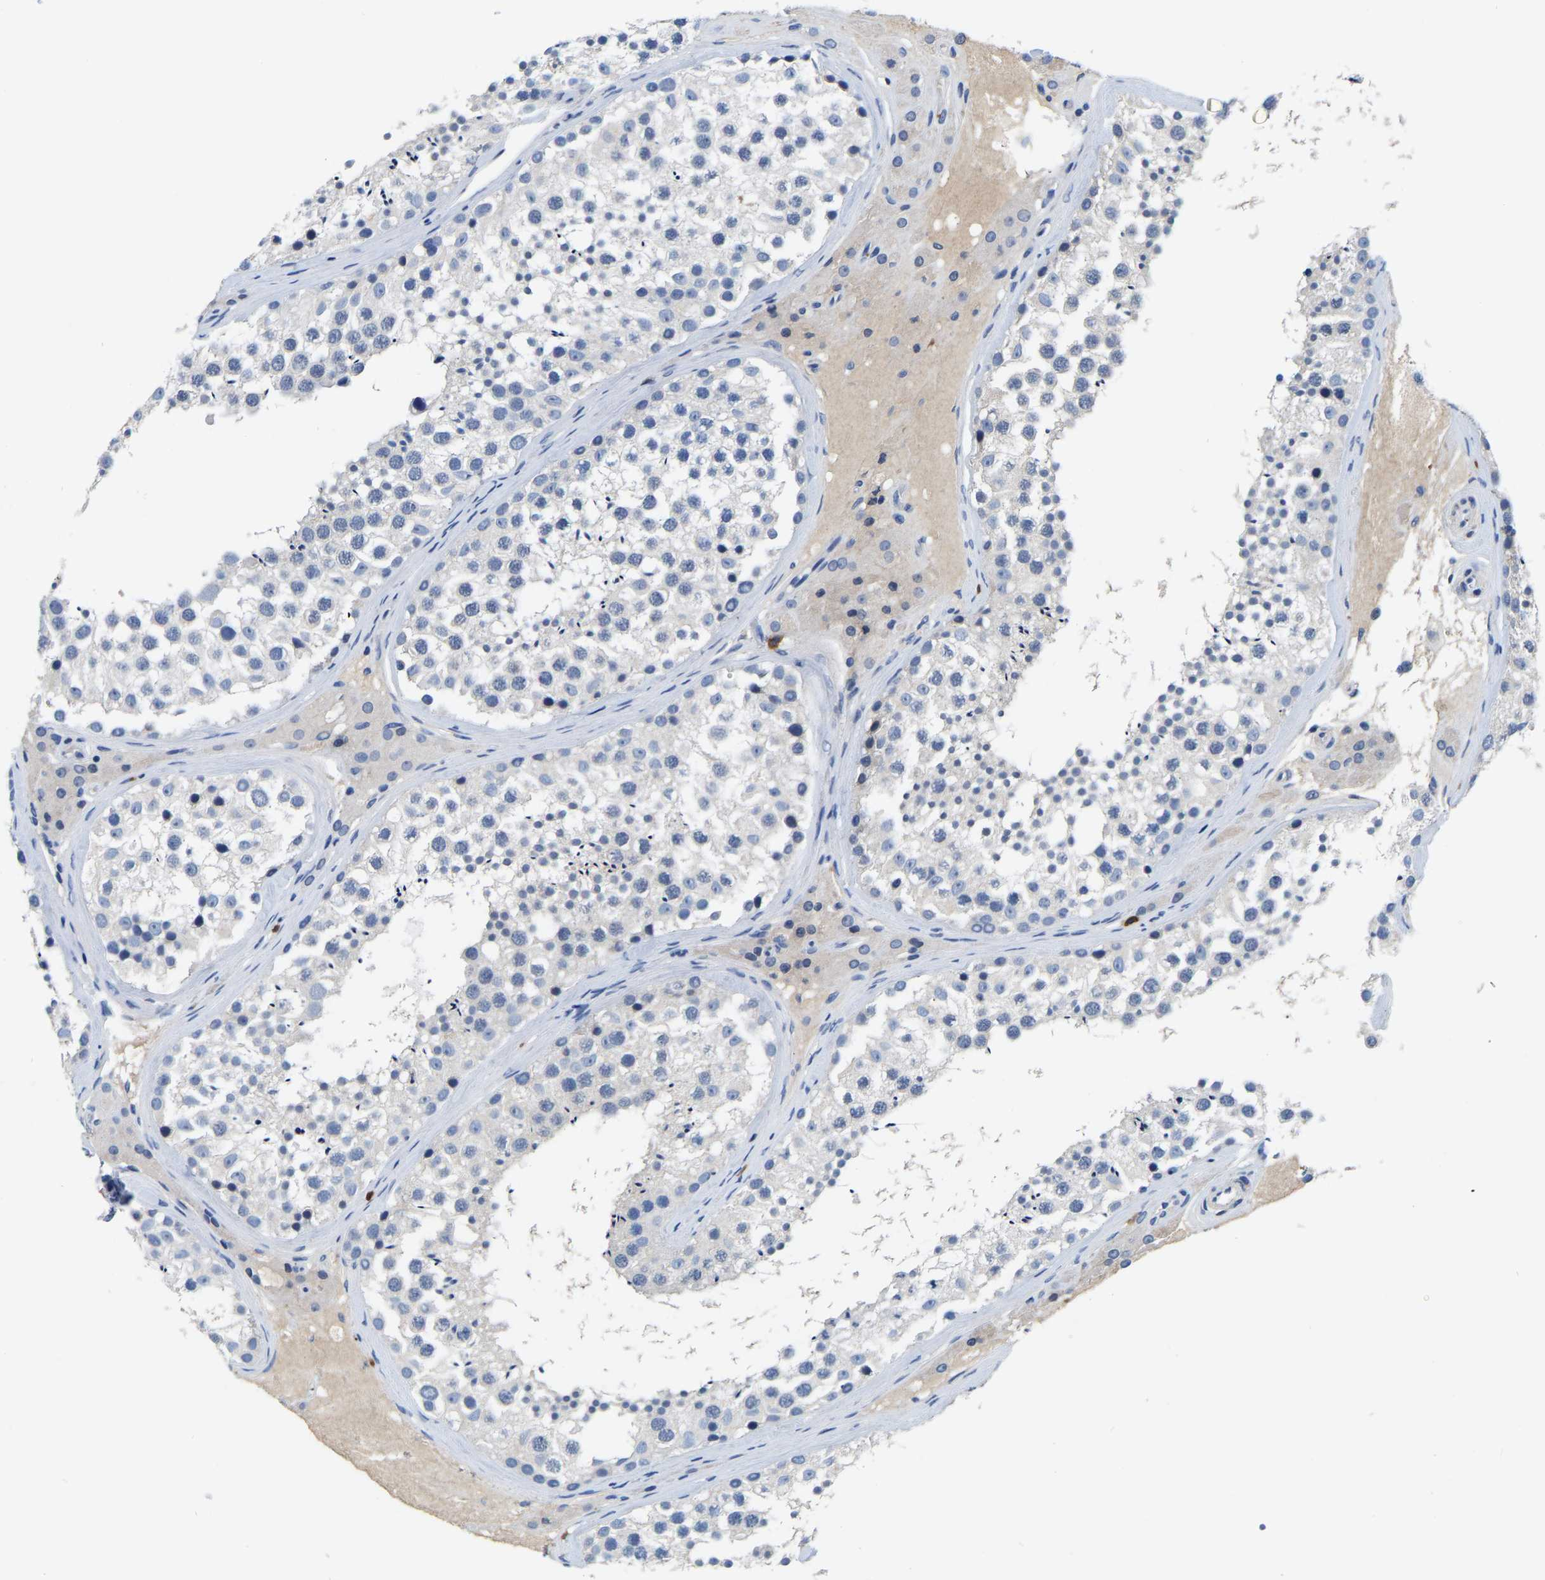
{"staining": {"intensity": "negative", "quantity": "none", "location": "none"}, "tissue": "testis", "cell_type": "Cells in seminiferous ducts", "image_type": "normal", "snomed": [{"axis": "morphology", "description": "Normal tissue, NOS"}, {"axis": "topography", "description": "Testis"}], "caption": "DAB immunohistochemical staining of benign testis exhibits no significant positivity in cells in seminiferous ducts. (DAB IHC, high magnification).", "gene": "RAB27B", "patient": {"sex": "male", "age": 46}}